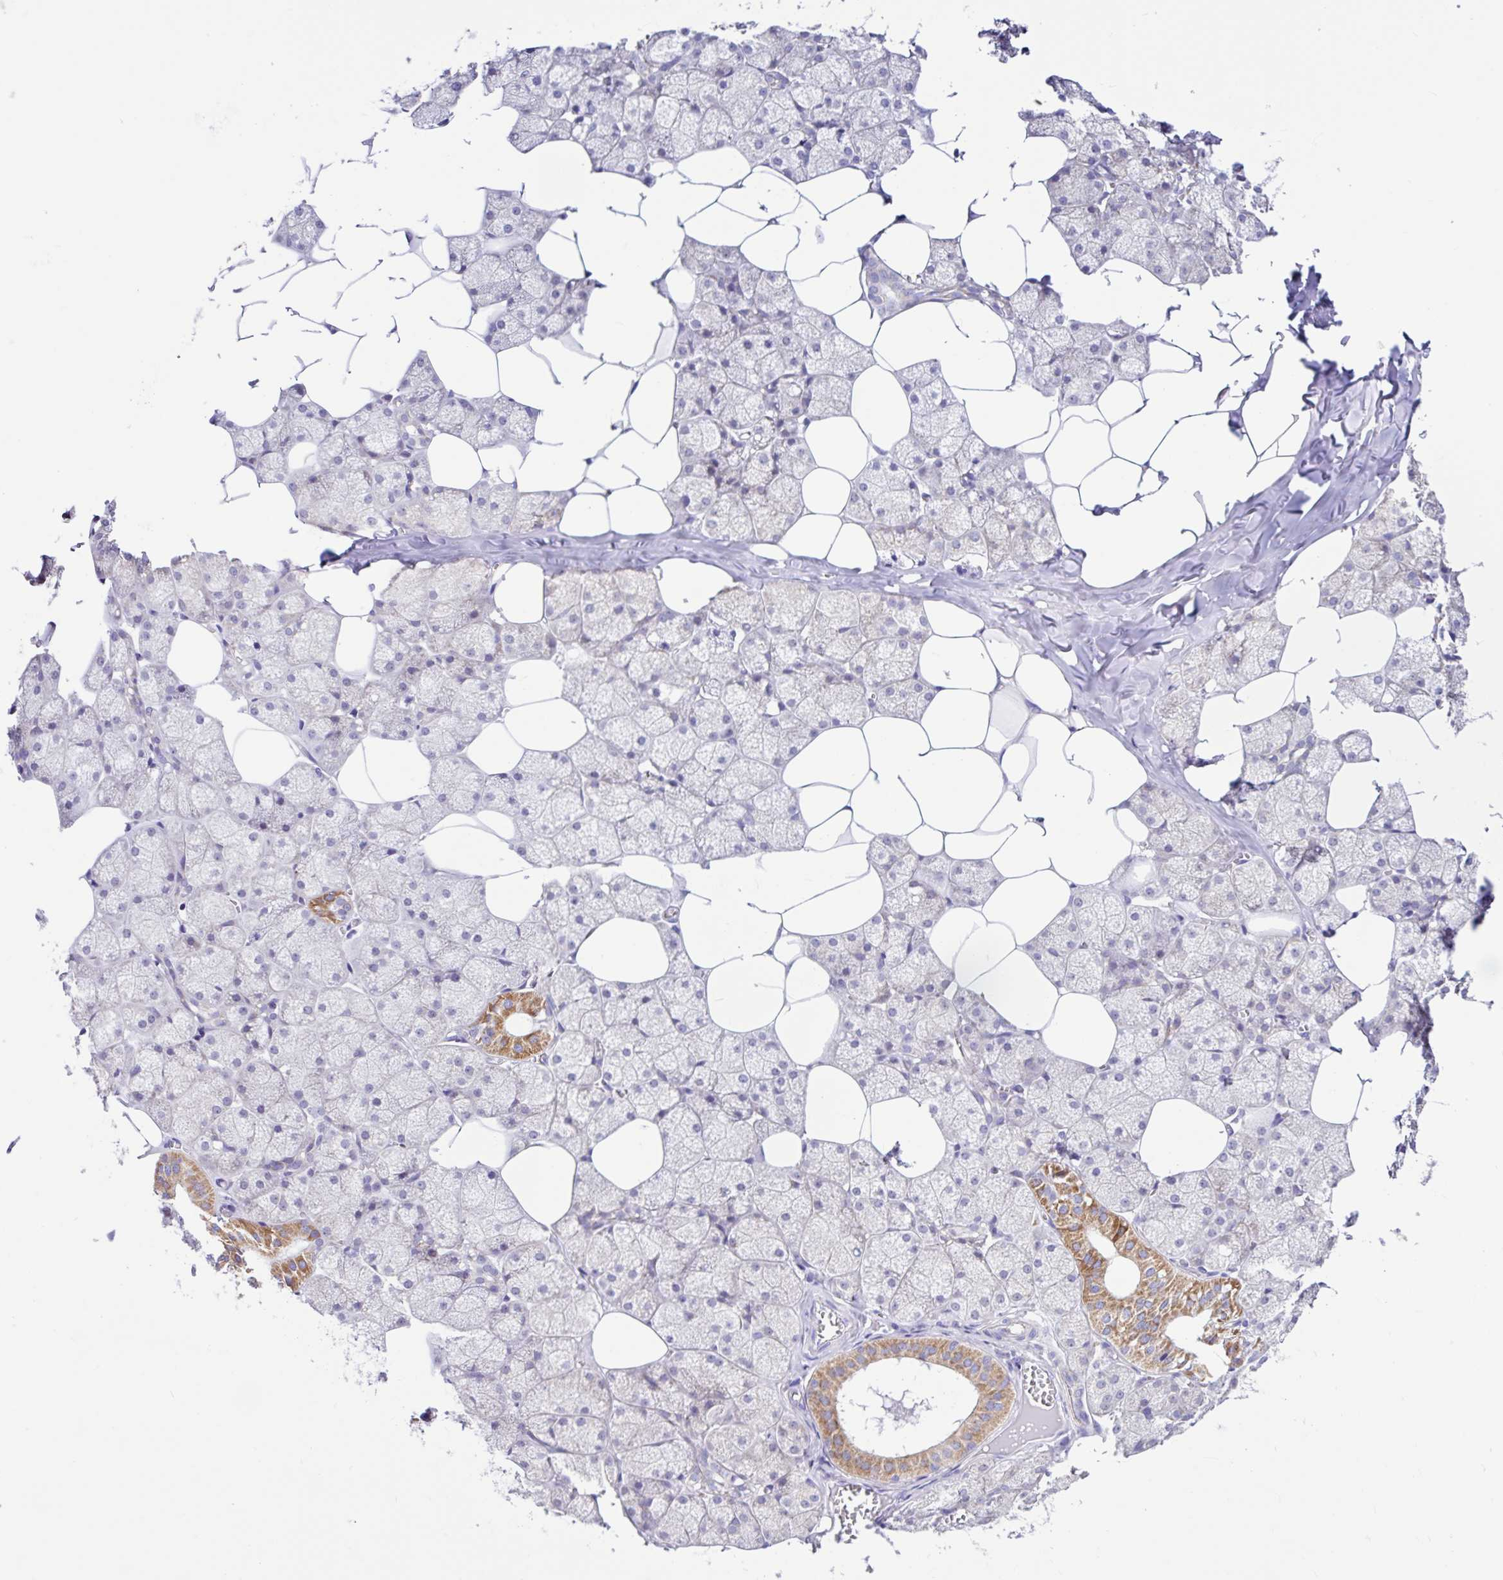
{"staining": {"intensity": "moderate", "quantity": "<25%", "location": "cytoplasmic/membranous"}, "tissue": "salivary gland", "cell_type": "Glandular cells", "image_type": "normal", "snomed": [{"axis": "morphology", "description": "Normal tissue, NOS"}, {"axis": "topography", "description": "Salivary gland"}, {"axis": "topography", "description": "Peripheral nerve tissue"}], "caption": "Immunohistochemical staining of unremarkable human salivary gland demonstrates <25% levels of moderate cytoplasmic/membranous protein staining in approximately <25% of glandular cells.", "gene": "NDUFS2", "patient": {"sex": "male", "age": 38}}